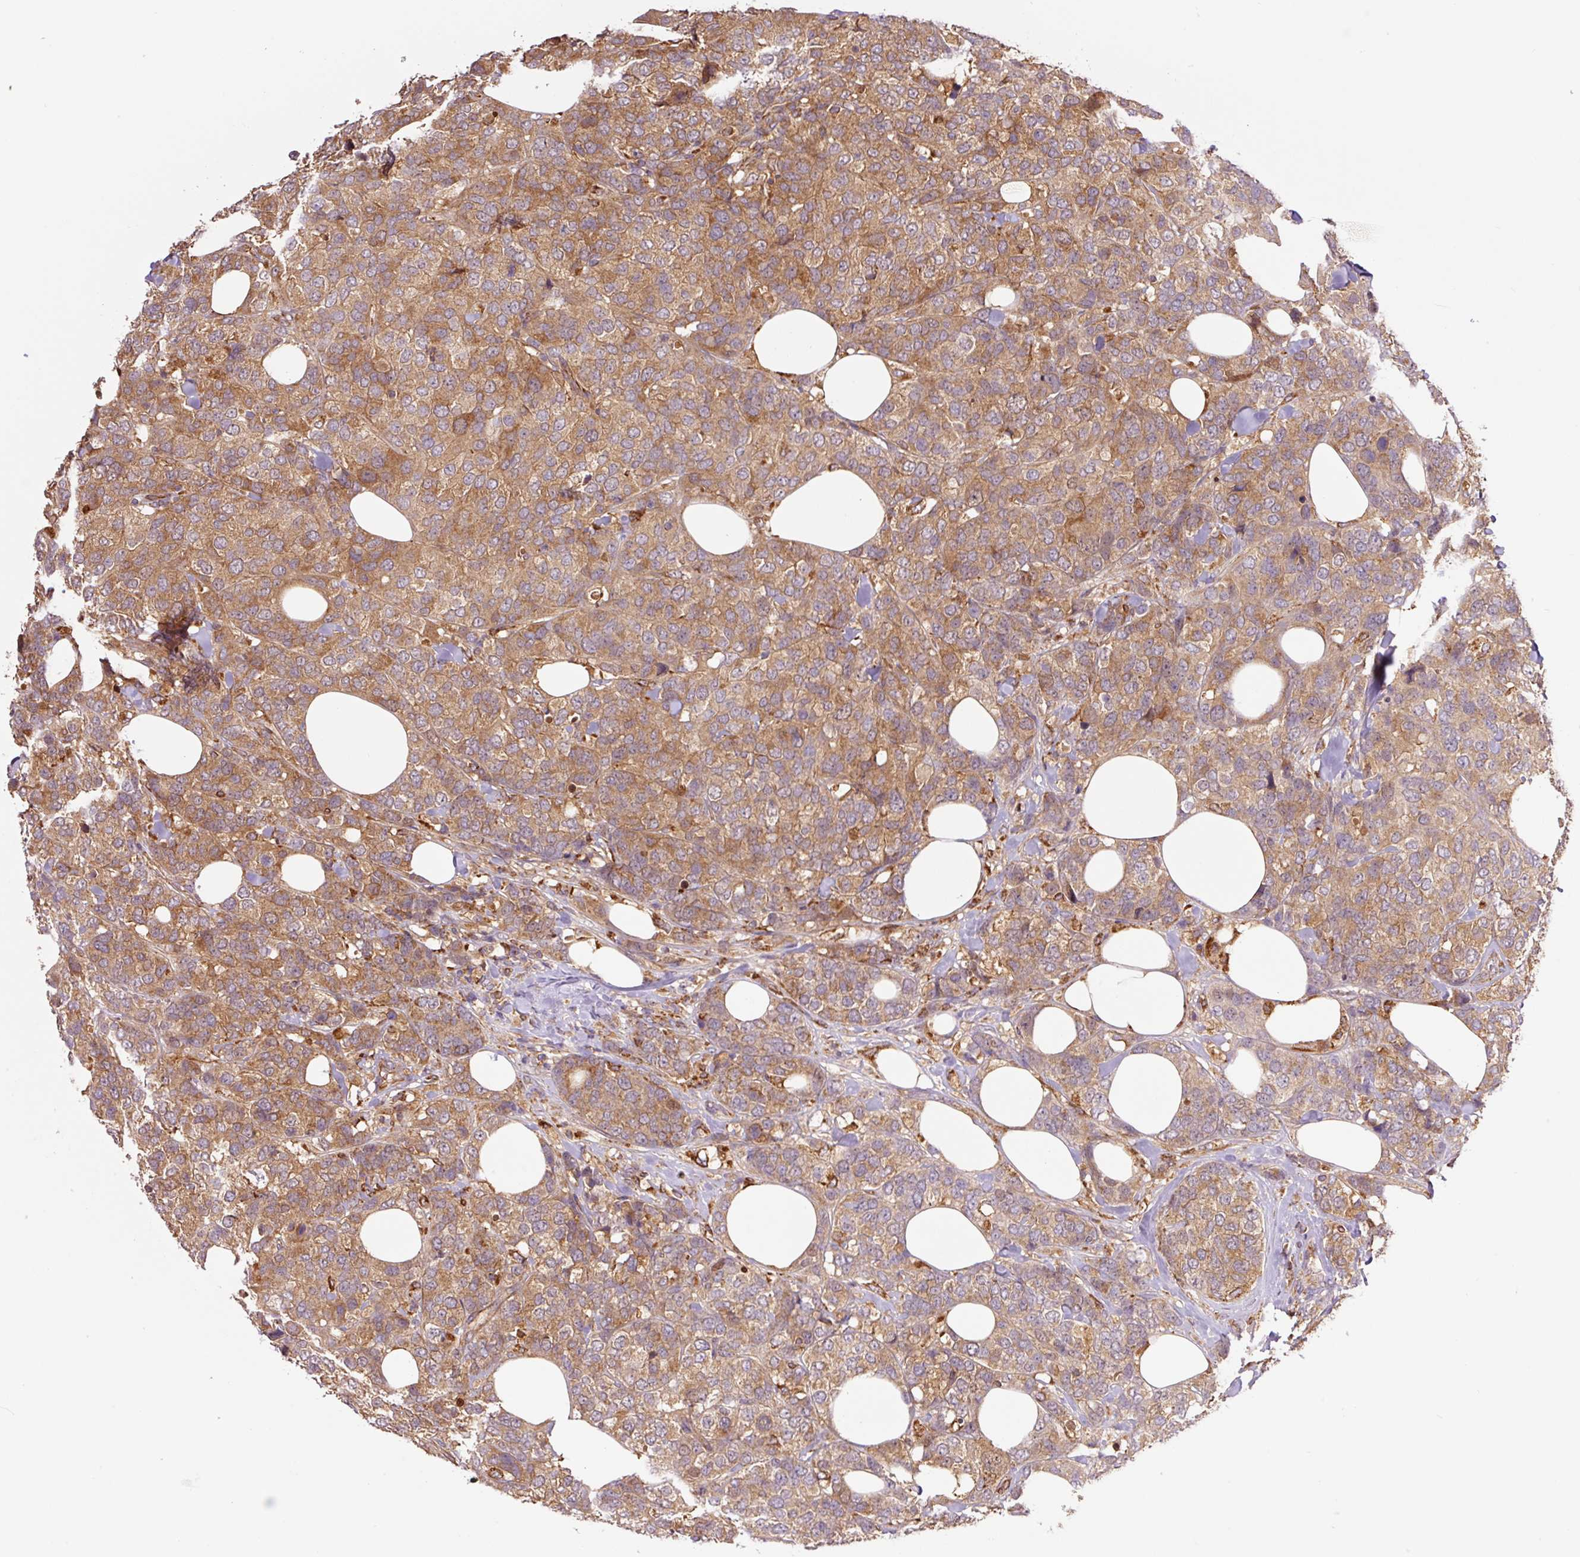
{"staining": {"intensity": "moderate", "quantity": ">75%", "location": "cytoplasmic/membranous"}, "tissue": "breast cancer", "cell_type": "Tumor cells", "image_type": "cancer", "snomed": [{"axis": "morphology", "description": "Lobular carcinoma"}, {"axis": "topography", "description": "Breast"}], "caption": "Moderate cytoplasmic/membranous protein staining is appreciated in about >75% of tumor cells in breast lobular carcinoma.", "gene": "PCK2", "patient": {"sex": "female", "age": 59}}